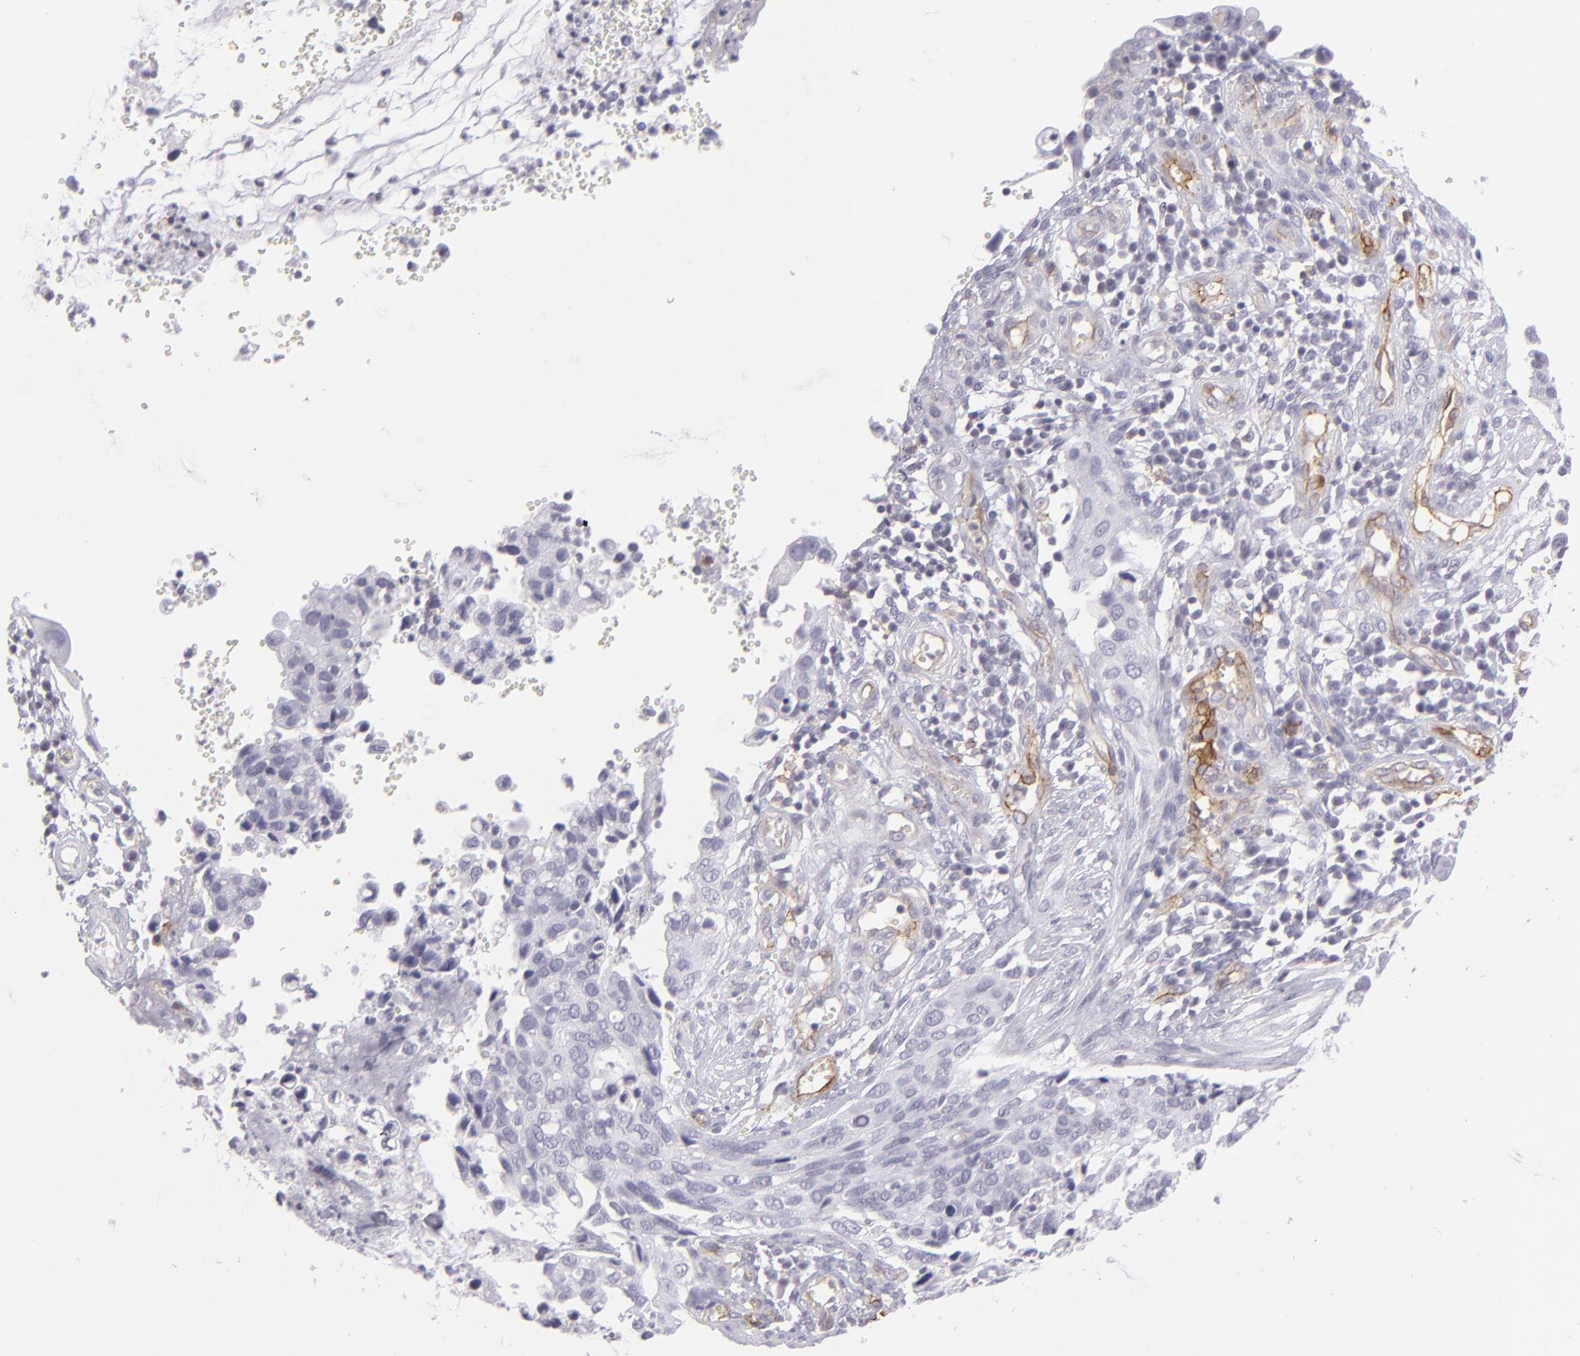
{"staining": {"intensity": "moderate", "quantity": "<25%", "location": "cytoplasmic/membranous"}, "tissue": "cervical cancer", "cell_type": "Tumor cells", "image_type": "cancer", "snomed": [{"axis": "morphology", "description": "Normal tissue, NOS"}, {"axis": "morphology", "description": "Squamous cell carcinoma, NOS"}, {"axis": "topography", "description": "Cervix"}], "caption": "About <25% of tumor cells in squamous cell carcinoma (cervical) demonstrate moderate cytoplasmic/membranous protein expression as visualized by brown immunohistochemical staining.", "gene": "THBD", "patient": {"sex": "female", "age": 45}}